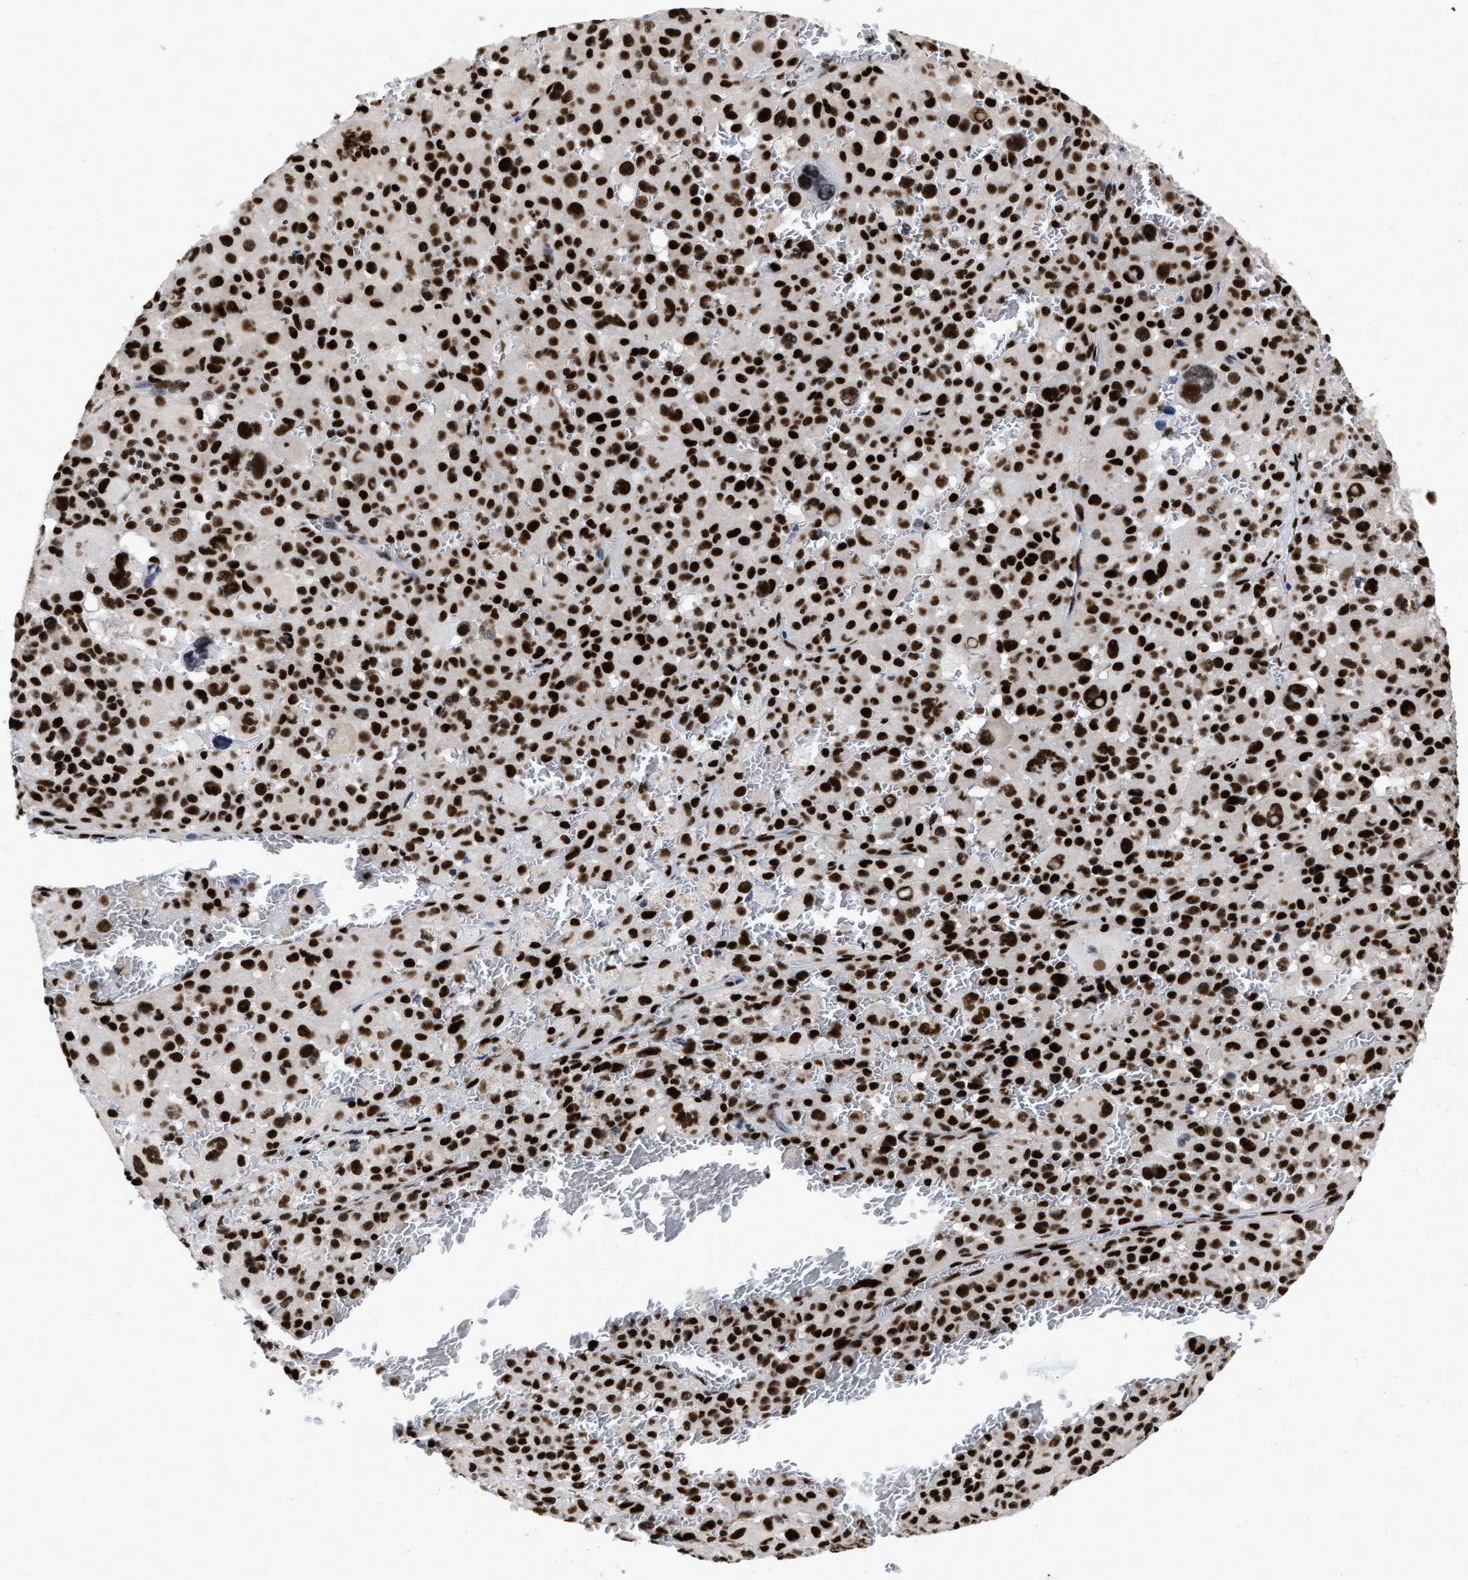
{"staining": {"intensity": "strong", "quantity": ">75%", "location": "nuclear"}, "tissue": "melanoma", "cell_type": "Tumor cells", "image_type": "cancer", "snomed": [{"axis": "morphology", "description": "Malignant melanoma, Metastatic site"}, {"axis": "topography", "description": "Skin"}], "caption": "Tumor cells show strong nuclear staining in about >75% of cells in malignant melanoma (metastatic site).", "gene": "CREB1", "patient": {"sex": "female", "age": 74}}